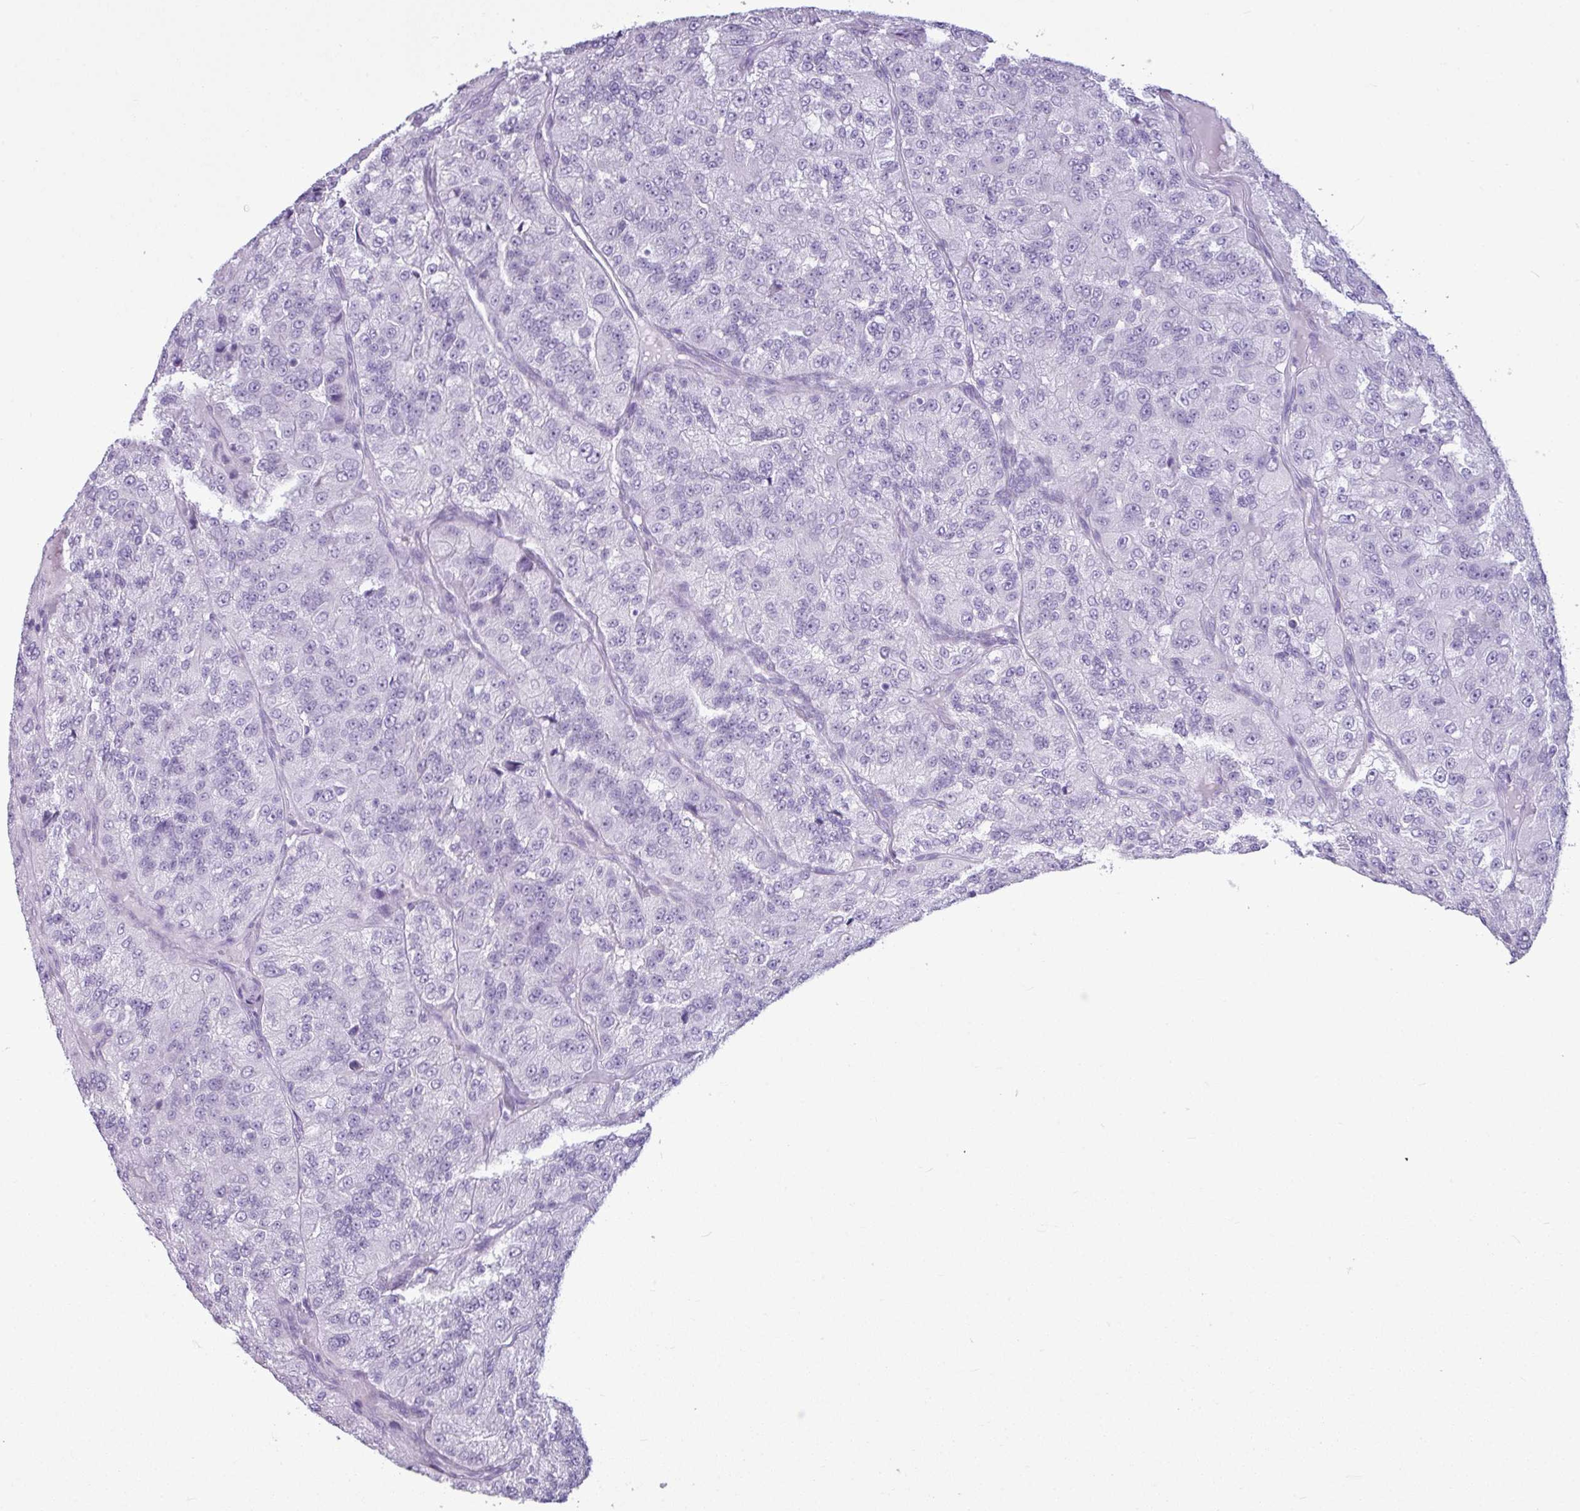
{"staining": {"intensity": "negative", "quantity": "none", "location": "none"}, "tissue": "renal cancer", "cell_type": "Tumor cells", "image_type": "cancer", "snomed": [{"axis": "morphology", "description": "Adenocarcinoma, NOS"}, {"axis": "topography", "description": "Kidney"}], "caption": "Immunohistochemical staining of human renal adenocarcinoma reveals no significant positivity in tumor cells.", "gene": "AMY1B", "patient": {"sex": "female", "age": 63}}